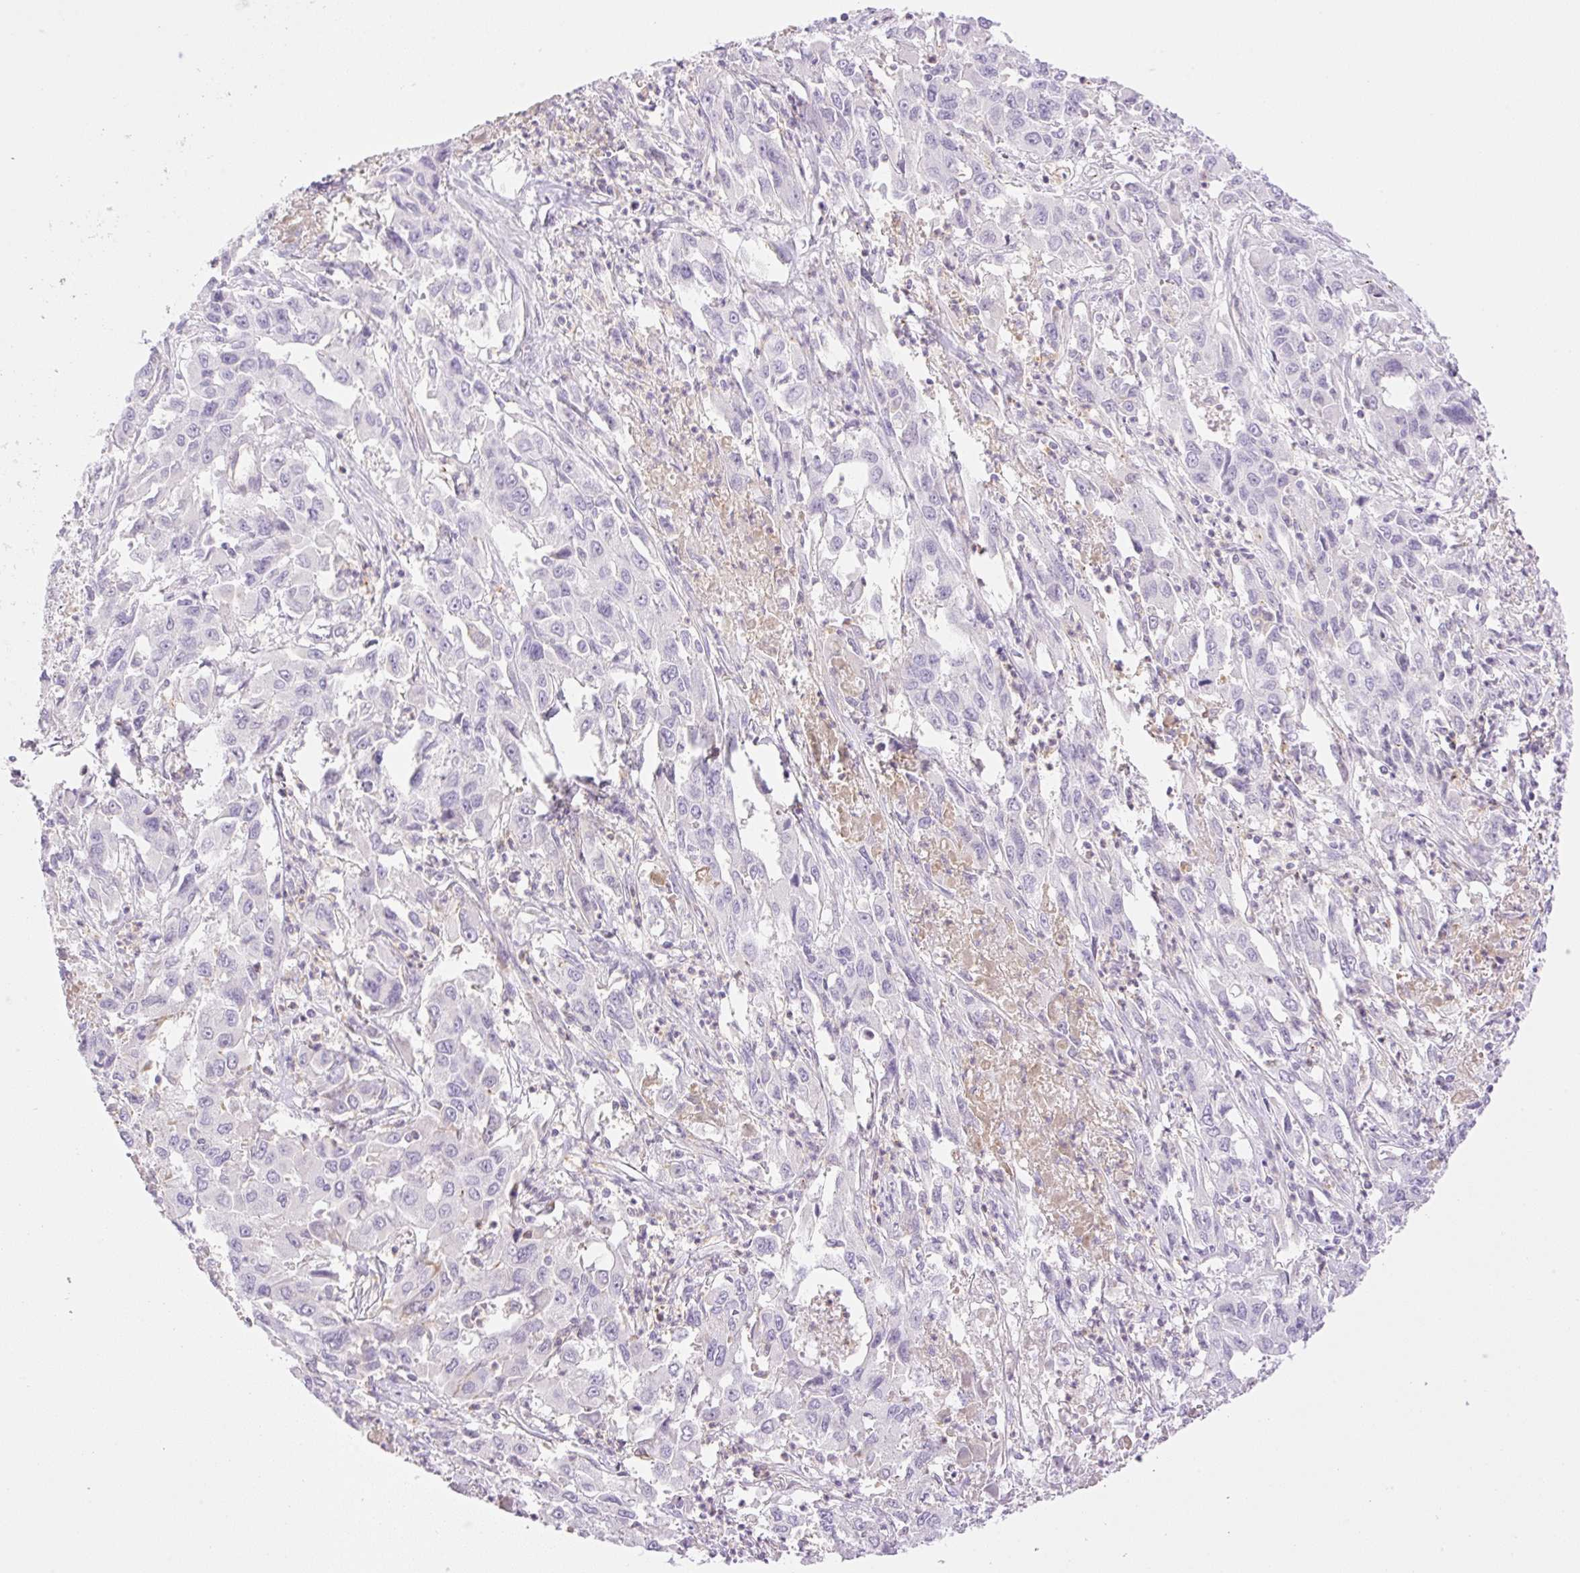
{"staining": {"intensity": "negative", "quantity": "none", "location": "none"}, "tissue": "liver cancer", "cell_type": "Tumor cells", "image_type": "cancer", "snomed": [{"axis": "morphology", "description": "Carcinoma, Hepatocellular, NOS"}, {"axis": "topography", "description": "Liver"}], "caption": "Tumor cells are negative for brown protein staining in hepatocellular carcinoma (liver).", "gene": "EHD3", "patient": {"sex": "male", "age": 63}}